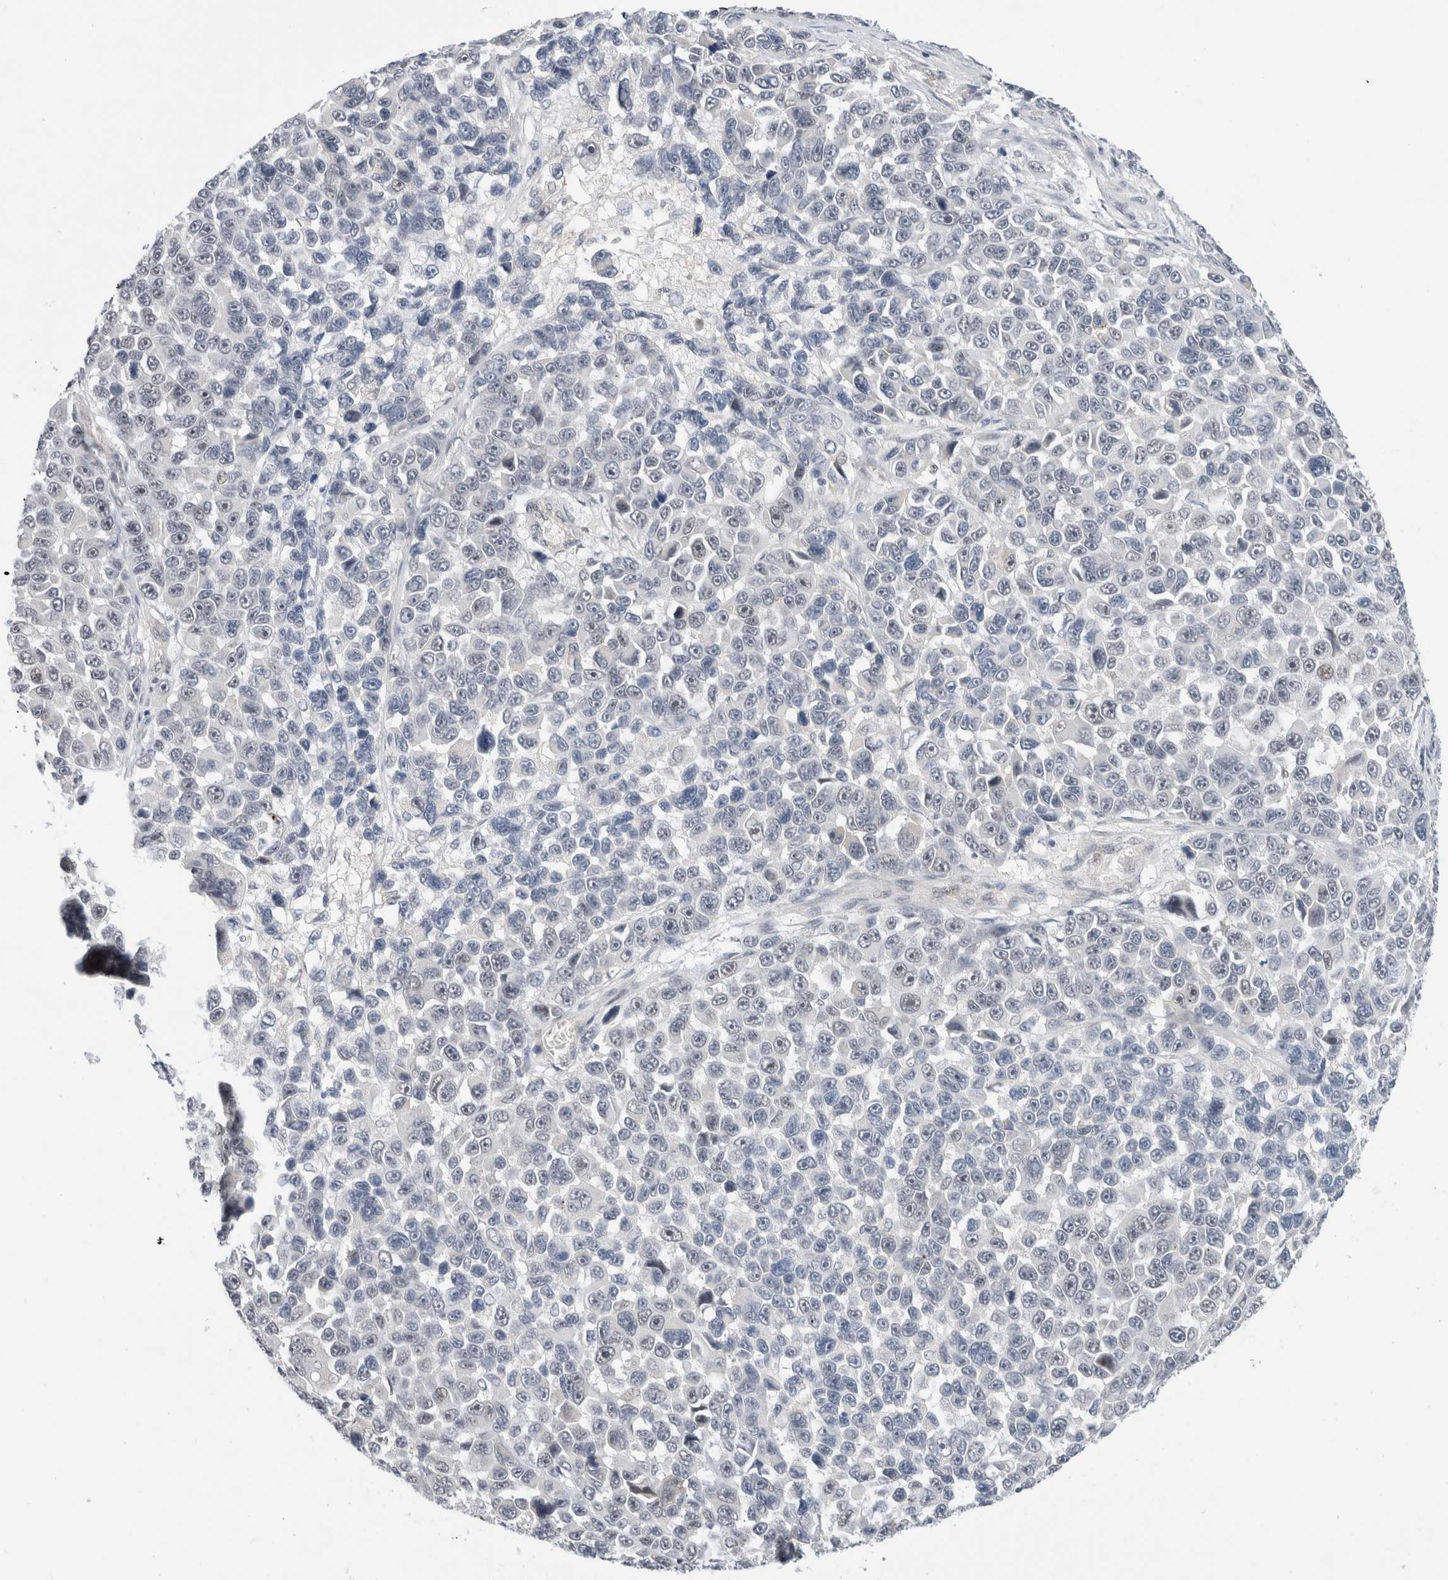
{"staining": {"intensity": "negative", "quantity": "none", "location": "none"}, "tissue": "melanoma", "cell_type": "Tumor cells", "image_type": "cancer", "snomed": [{"axis": "morphology", "description": "Malignant melanoma, NOS"}, {"axis": "topography", "description": "Skin"}], "caption": "IHC image of malignant melanoma stained for a protein (brown), which demonstrates no expression in tumor cells. (Stains: DAB immunohistochemistry with hematoxylin counter stain, Microscopy: brightfield microscopy at high magnification).", "gene": "HCN3", "patient": {"sex": "male", "age": 53}}